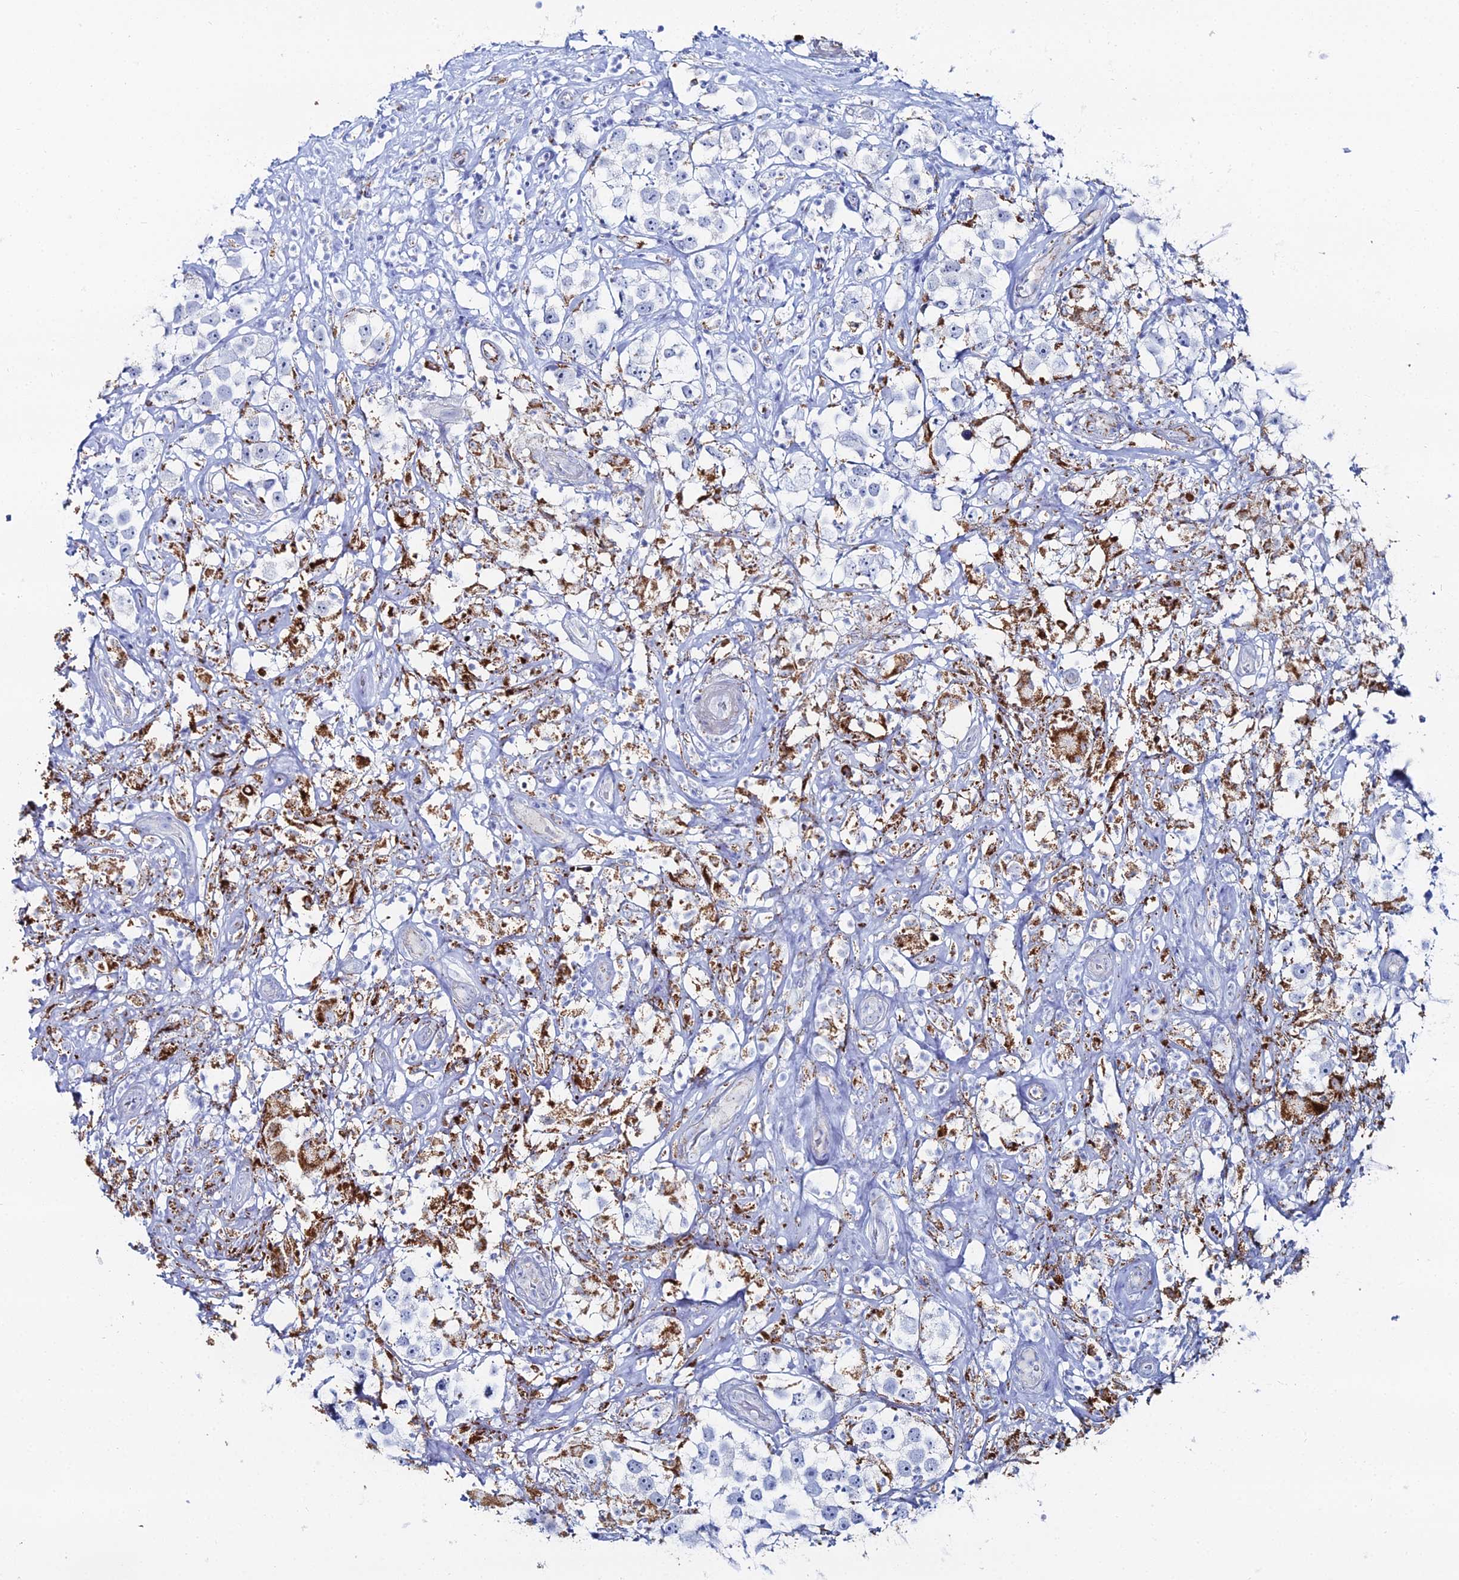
{"staining": {"intensity": "negative", "quantity": "none", "location": "none"}, "tissue": "testis cancer", "cell_type": "Tumor cells", "image_type": "cancer", "snomed": [{"axis": "morphology", "description": "Seminoma, NOS"}, {"axis": "topography", "description": "Testis"}], "caption": "DAB immunohistochemical staining of human testis seminoma shows no significant expression in tumor cells. (DAB immunohistochemistry (IHC), high magnification).", "gene": "DHX34", "patient": {"sex": "male", "age": 49}}